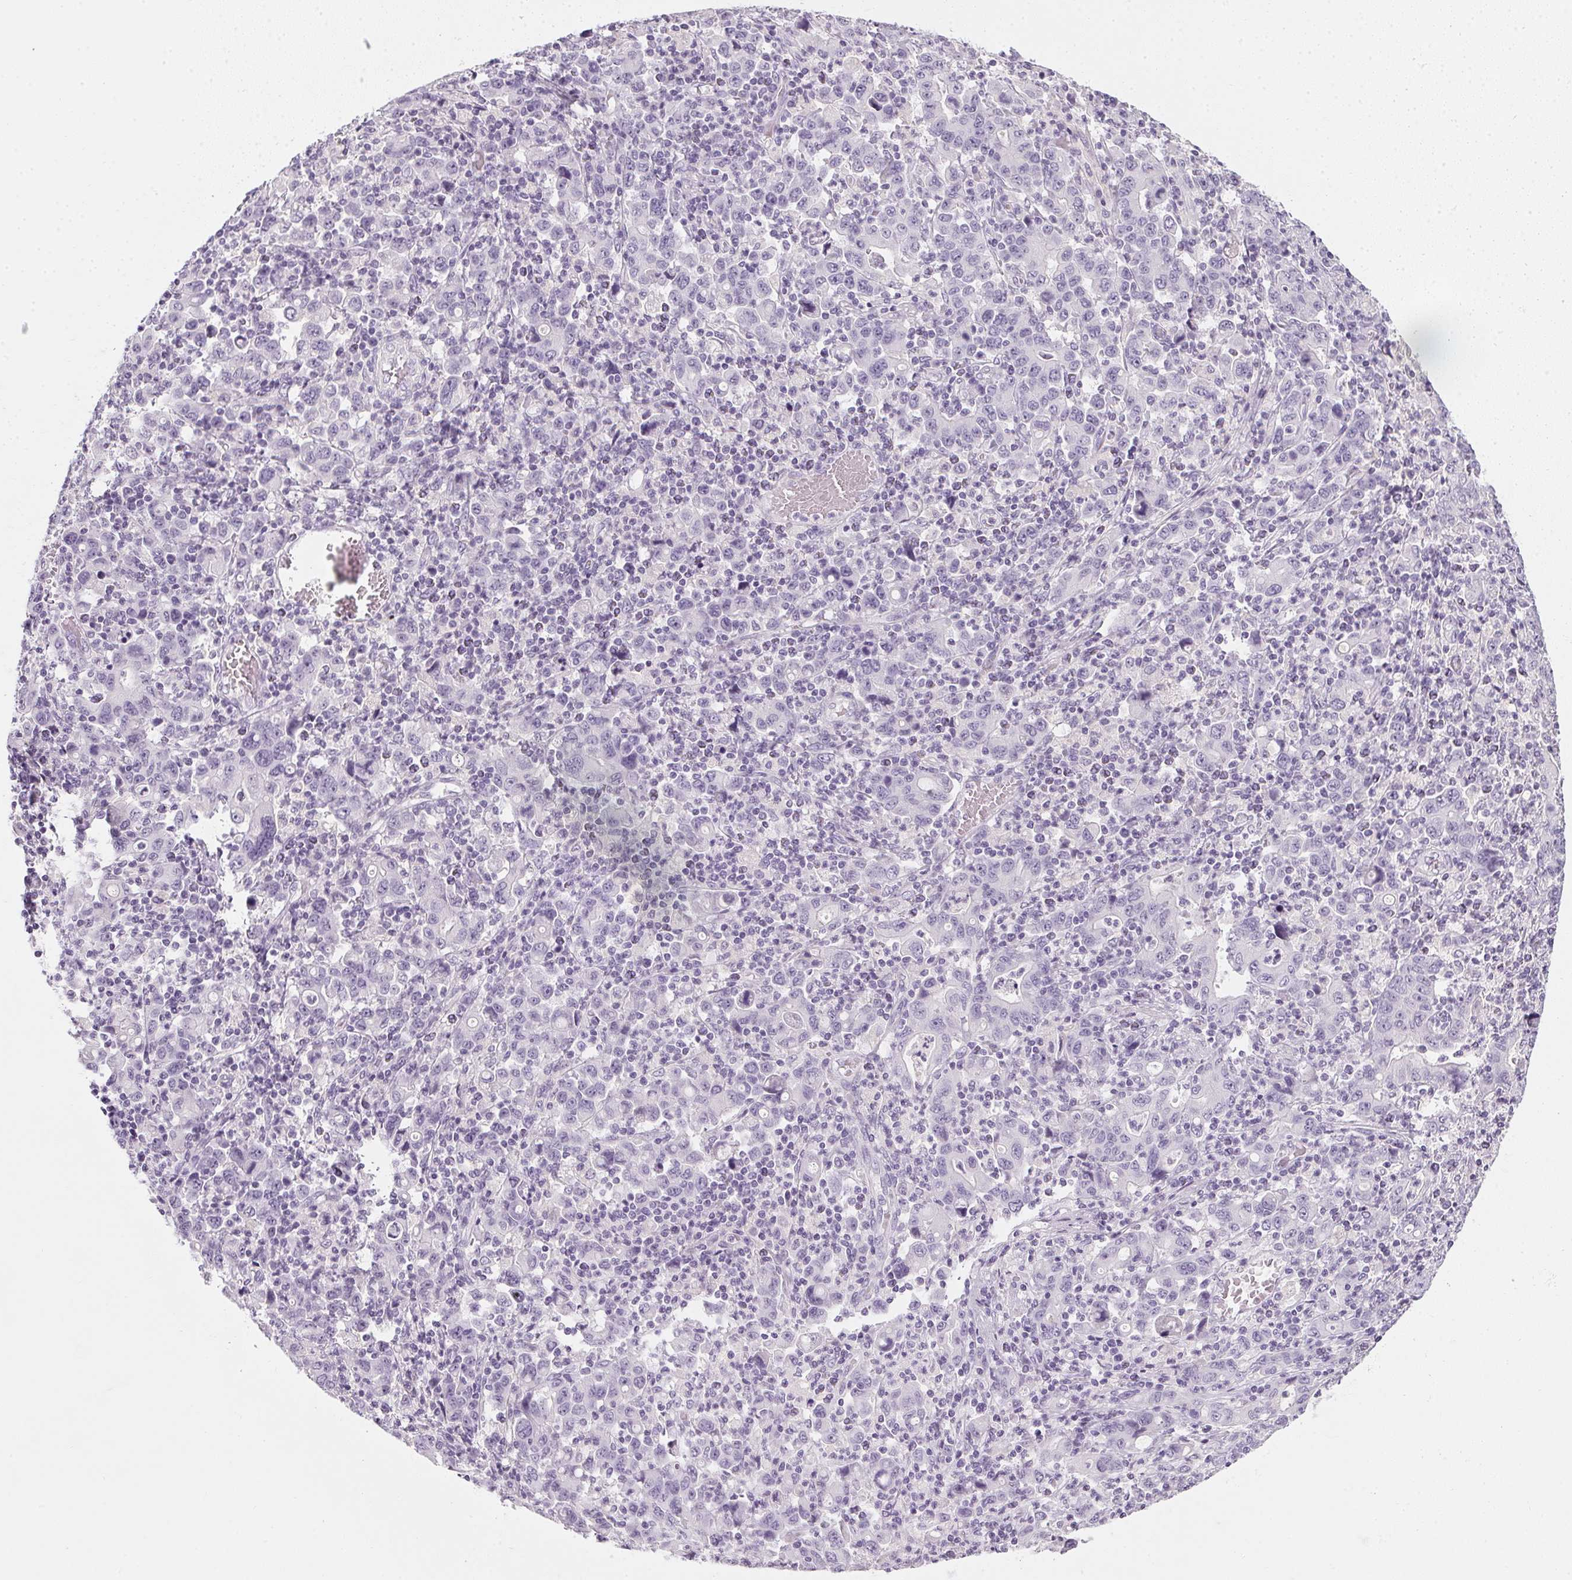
{"staining": {"intensity": "negative", "quantity": "none", "location": "none"}, "tissue": "stomach cancer", "cell_type": "Tumor cells", "image_type": "cancer", "snomed": [{"axis": "morphology", "description": "Adenocarcinoma, NOS"}, {"axis": "topography", "description": "Stomach, upper"}], "caption": "The histopathology image reveals no significant expression in tumor cells of adenocarcinoma (stomach). The staining is performed using DAB brown chromogen with nuclei counter-stained in using hematoxylin.", "gene": "TMEM72", "patient": {"sex": "male", "age": 69}}